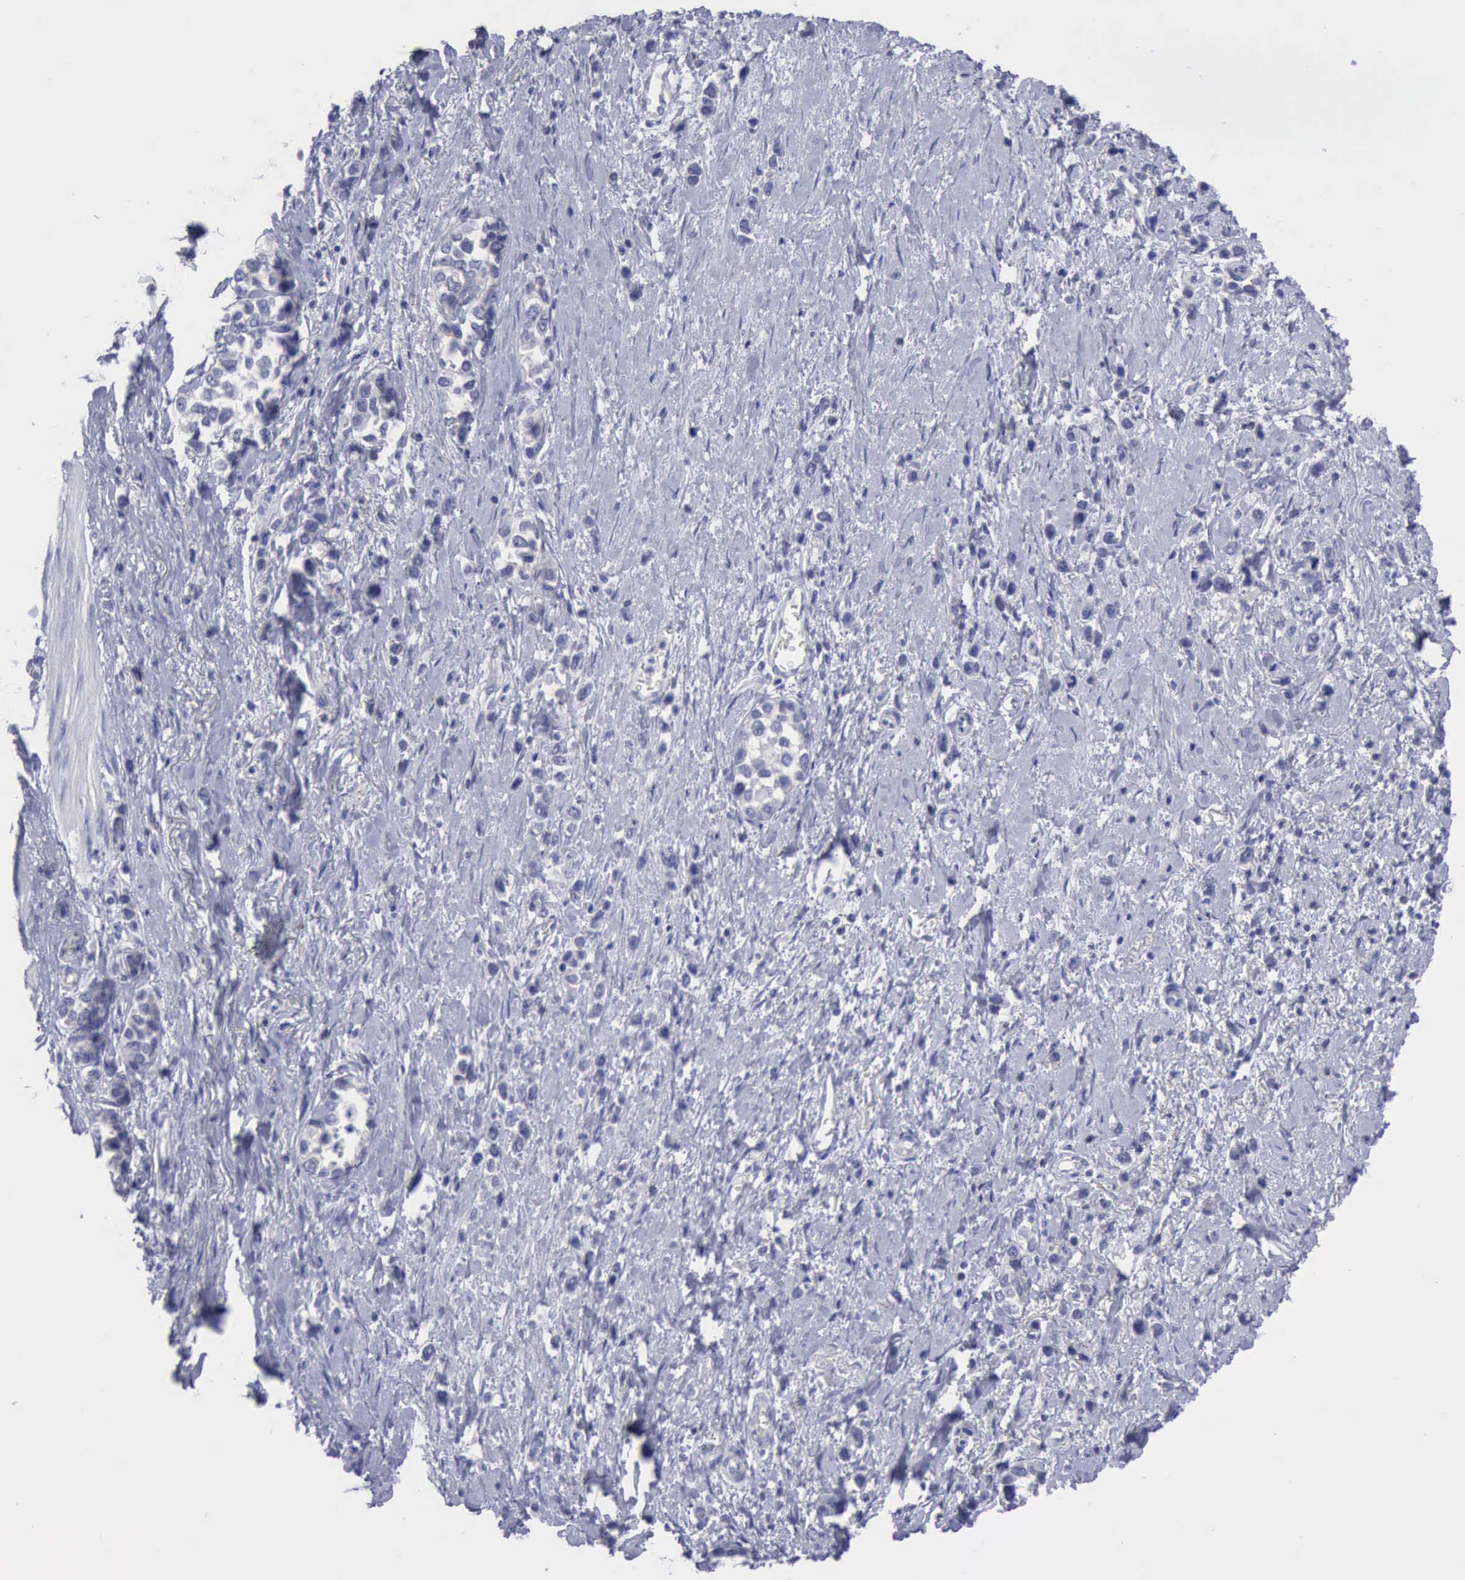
{"staining": {"intensity": "negative", "quantity": "none", "location": "none"}, "tissue": "stomach cancer", "cell_type": "Tumor cells", "image_type": "cancer", "snomed": [{"axis": "morphology", "description": "Adenocarcinoma, NOS"}, {"axis": "topography", "description": "Stomach, upper"}], "caption": "This is an IHC image of human stomach adenocarcinoma. There is no staining in tumor cells.", "gene": "SATB2", "patient": {"sex": "male", "age": 76}}